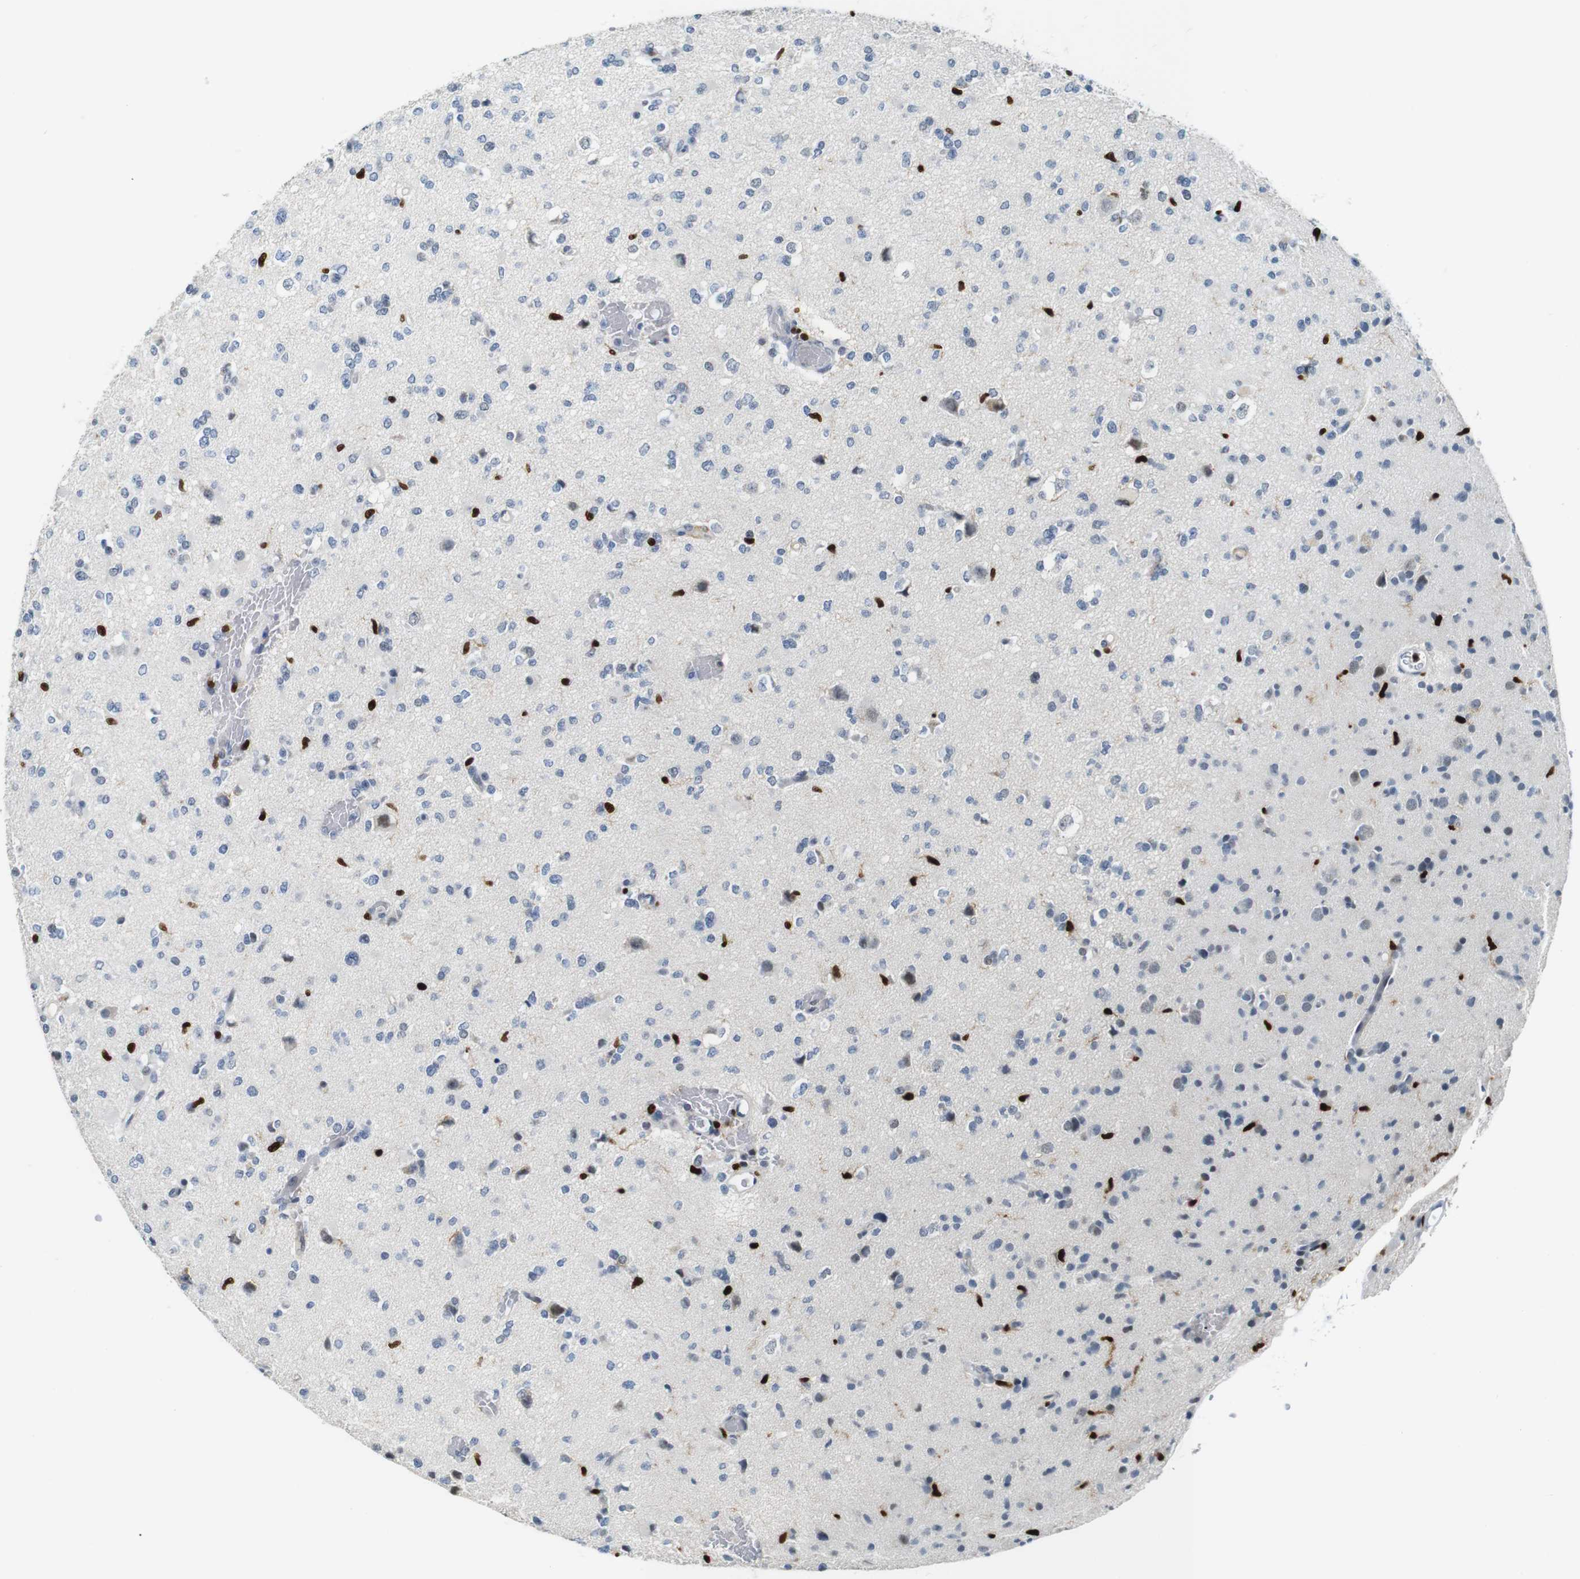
{"staining": {"intensity": "weak", "quantity": "<25%", "location": "nuclear"}, "tissue": "glioma", "cell_type": "Tumor cells", "image_type": "cancer", "snomed": [{"axis": "morphology", "description": "Glioma, malignant, Low grade"}, {"axis": "topography", "description": "Brain"}], "caption": "Immunohistochemistry histopathology image of neoplastic tissue: human low-grade glioma (malignant) stained with DAB shows no significant protein expression in tumor cells.", "gene": "IRF8", "patient": {"sex": "female", "age": 22}}